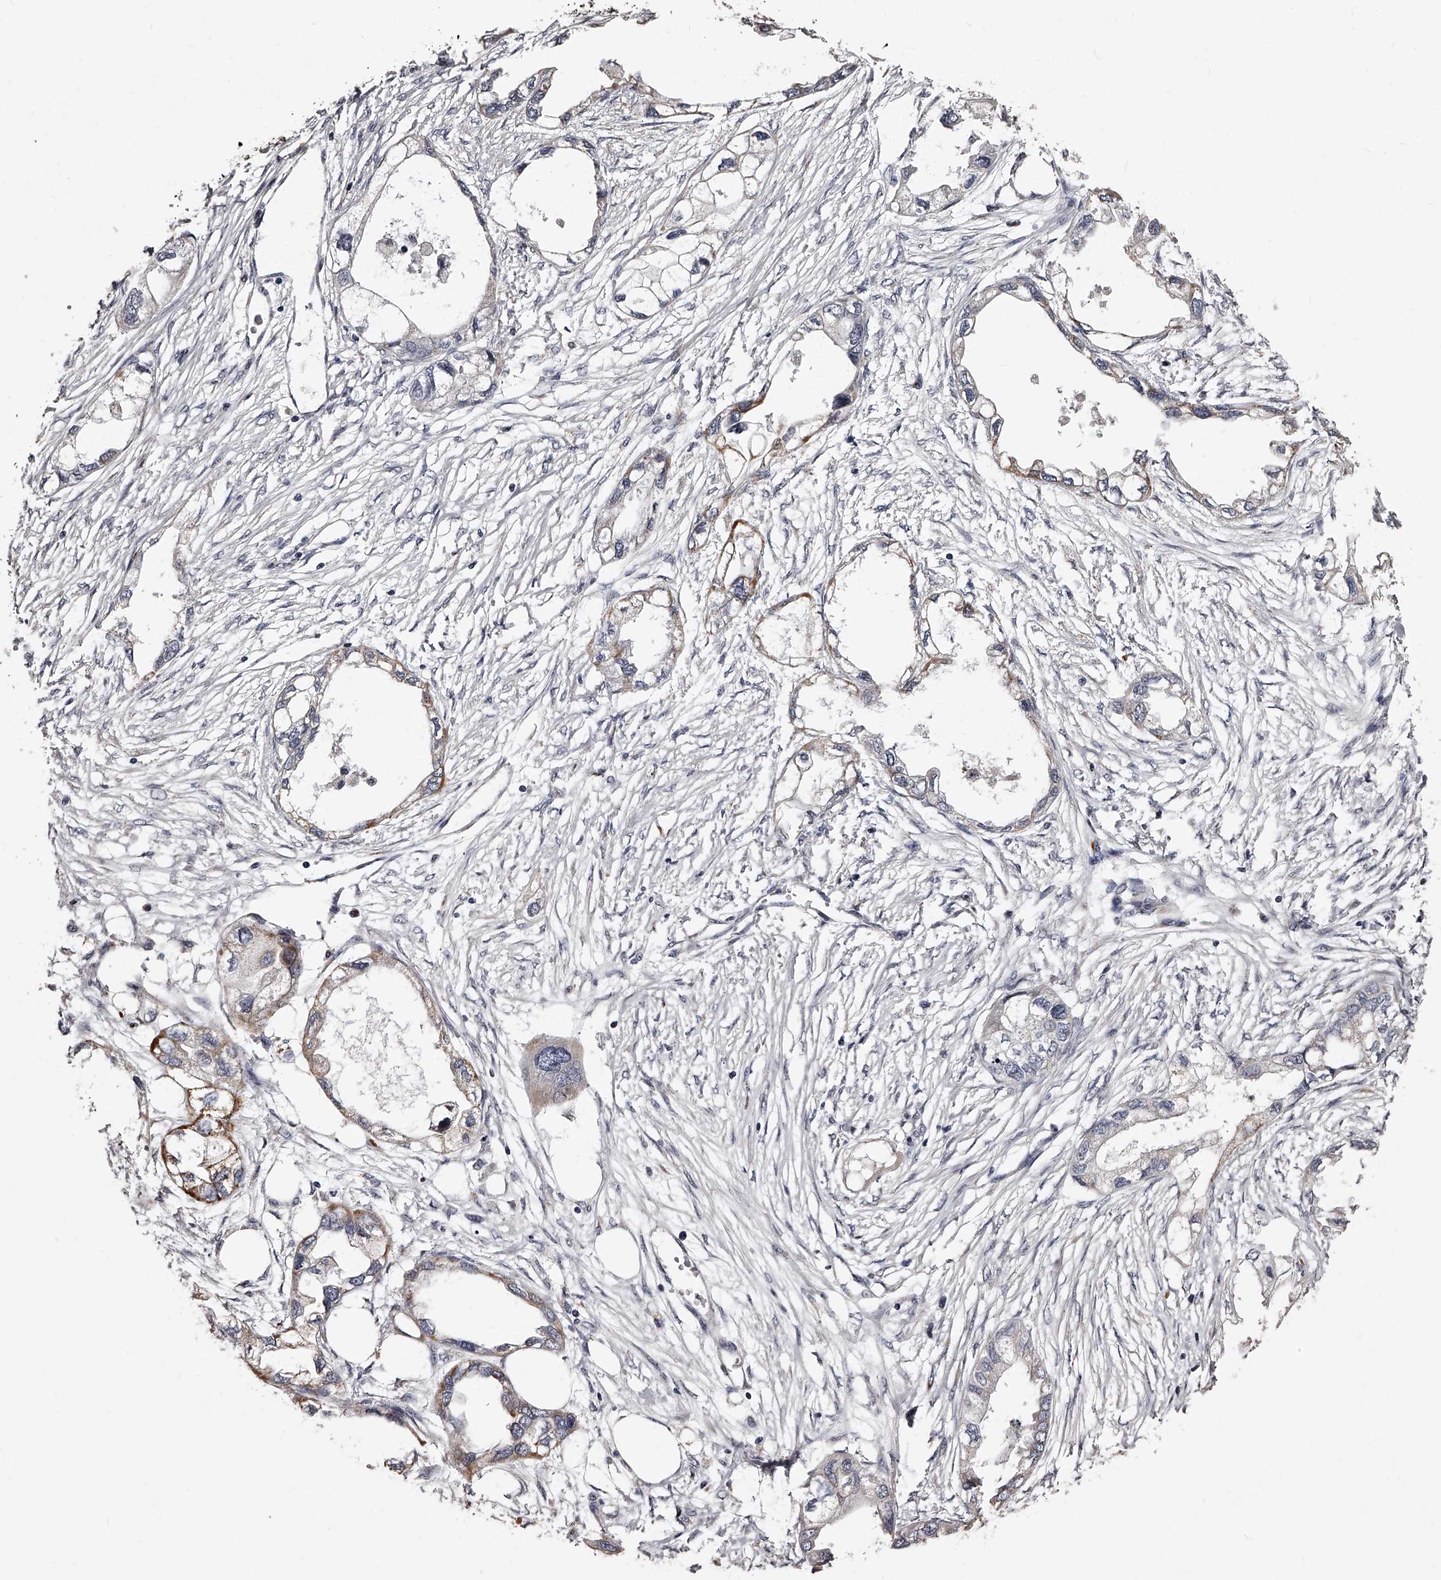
{"staining": {"intensity": "negative", "quantity": "none", "location": "none"}, "tissue": "endometrial cancer", "cell_type": "Tumor cells", "image_type": "cancer", "snomed": [{"axis": "morphology", "description": "Adenocarcinoma, NOS"}, {"axis": "morphology", "description": "Adenocarcinoma, metastatic, NOS"}, {"axis": "topography", "description": "Adipose tissue"}, {"axis": "topography", "description": "Endometrium"}], "caption": "This is a image of immunohistochemistry staining of endometrial metastatic adenocarcinoma, which shows no expression in tumor cells.", "gene": "RSC1A1", "patient": {"sex": "female", "age": 67}}